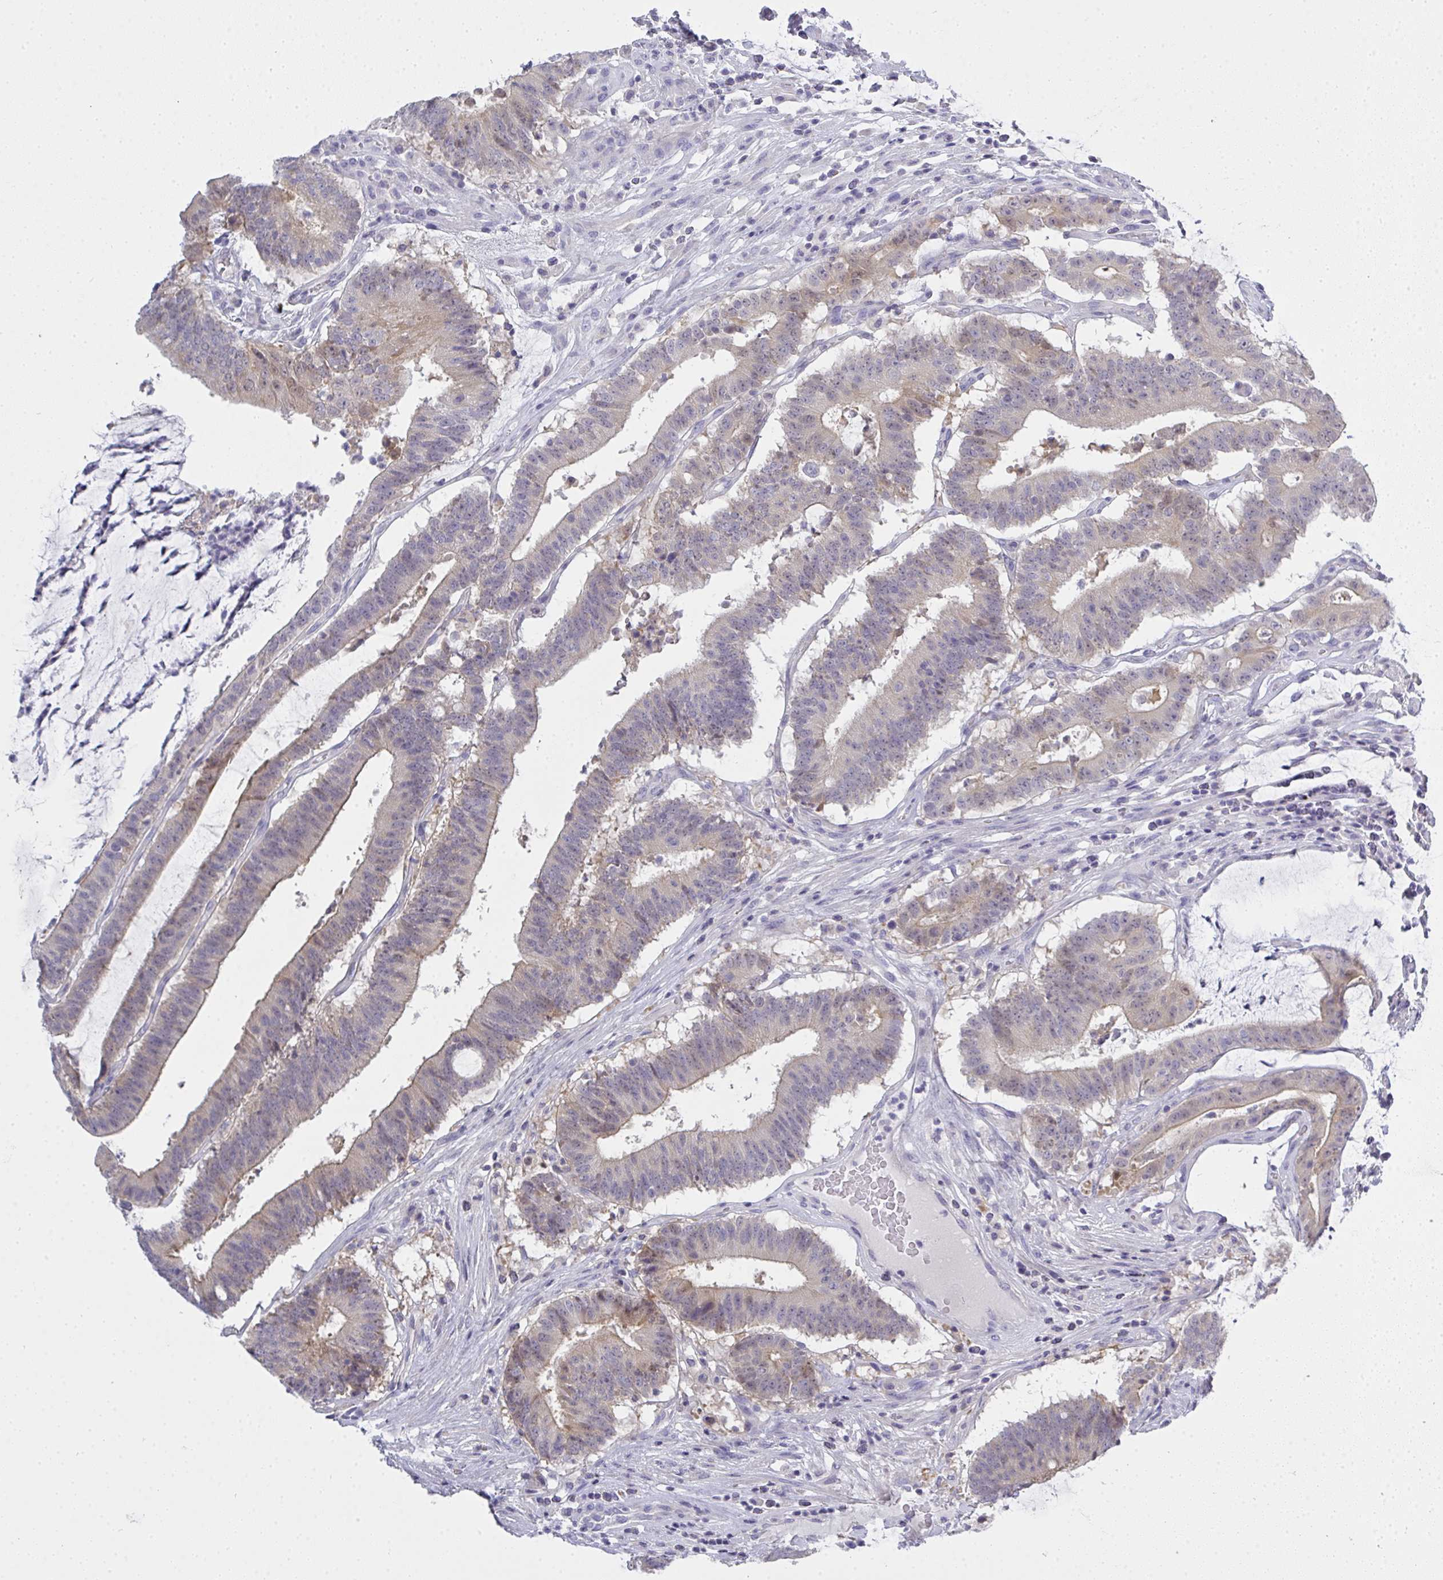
{"staining": {"intensity": "negative", "quantity": "none", "location": "none"}, "tissue": "colorectal cancer", "cell_type": "Tumor cells", "image_type": "cancer", "snomed": [{"axis": "morphology", "description": "Adenocarcinoma, NOS"}, {"axis": "topography", "description": "Colon"}], "caption": "High power microscopy histopathology image of an immunohistochemistry histopathology image of colorectal cancer (adenocarcinoma), revealing no significant staining in tumor cells.", "gene": "GSDMB", "patient": {"sex": "female", "age": 43}}